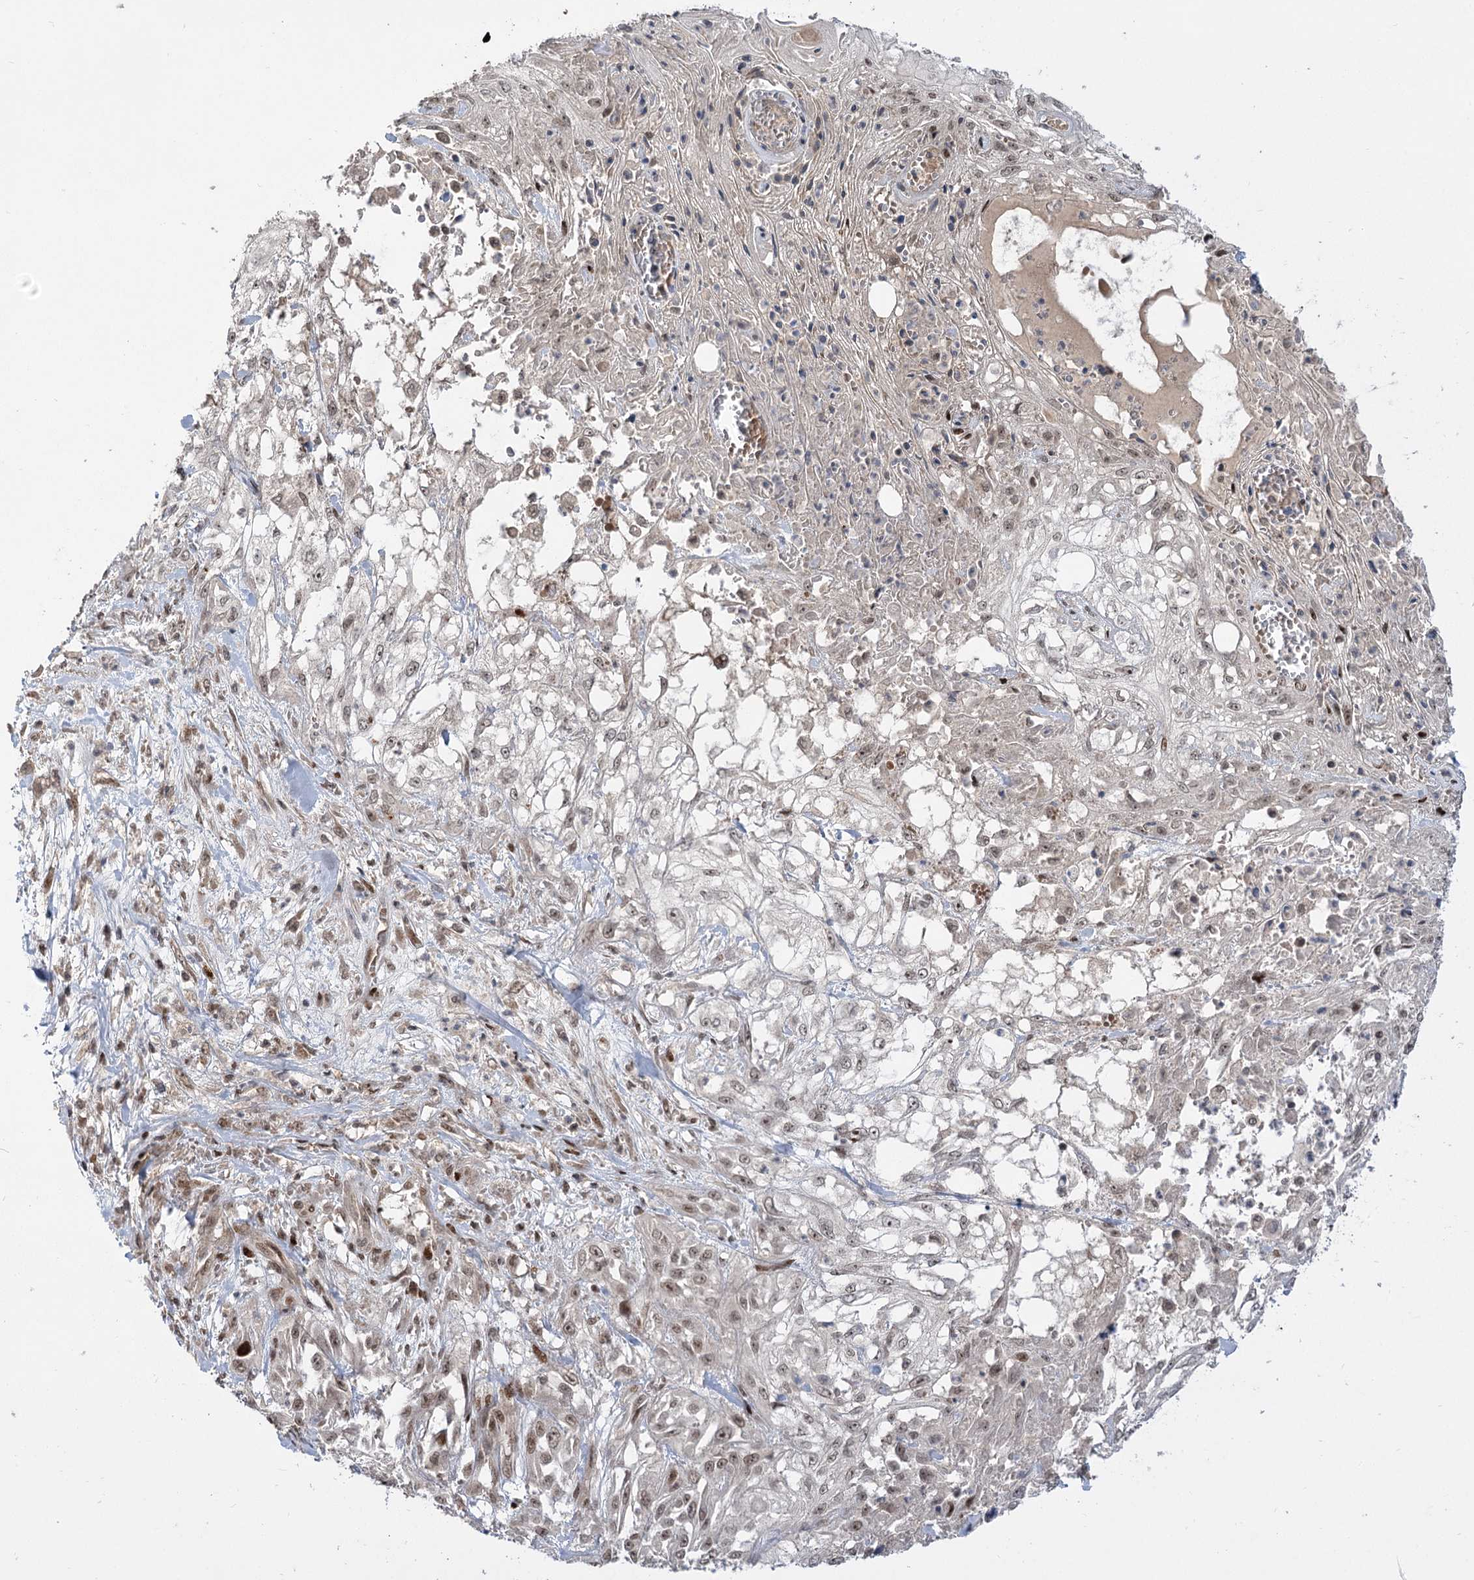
{"staining": {"intensity": "weak", "quantity": "25%-75%", "location": "nuclear"}, "tissue": "skin cancer", "cell_type": "Tumor cells", "image_type": "cancer", "snomed": [{"axis": "morphology", "description": "Squamous cell carcinoma, NOS"}, {"axis": "morphology", "description": "Squamous cell carcinoma, metastatic, NOS"}, {"axis": "topography", "description": "Skin"}, {"axis": "topography", "description": "Lymph node"}], "caption": "Human skin squamous cell carcinoma stained with a protein marker displays weak staining in tumor cells.", "gene": "HELQ", "patient": {"sex": "male", "age": 75}}